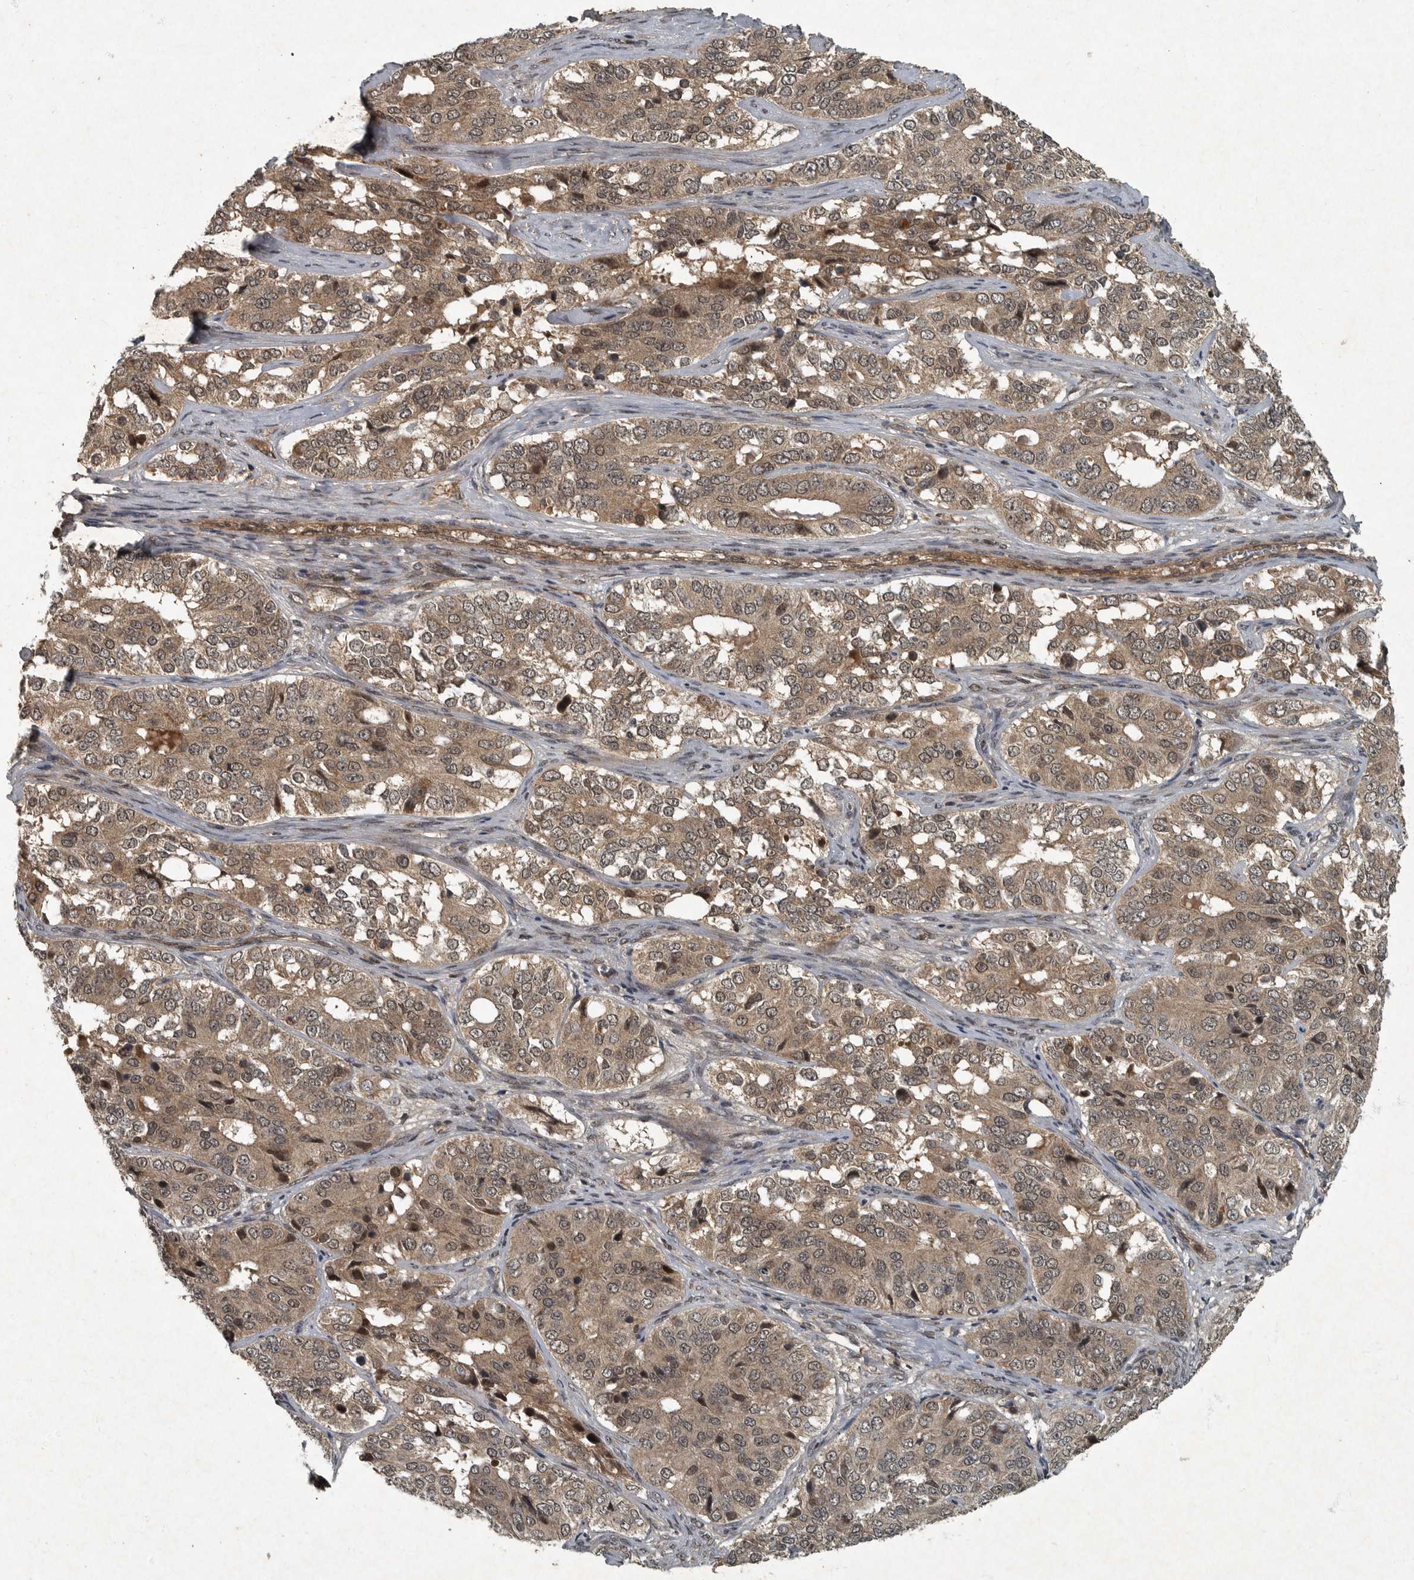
{"staining": {"intensity": "moderate", "quantity": ">75%", "location": "cytoplasmic/membranous,nuclear"}, "tissue": "ovarian cancer", "cell_type": "Tumor cells", "image_type": "cancer", "snomed": [{"axis": "morphology", "description": "Carcinoma, endometroid"}, {"axis": "topography", "description": "Ovary"}], "caption": "Immunohistochemical staining of human ovarian cancer demonstrates moderate cytoplasmic/membranous and nuclear protein expression in about >75% of tumor cells. The staining is performed using DAB brown chromogen to label protein expression. The nuclei are counter-stained blue using hematoxylin.", "gene": "FOXO1", "patient": {"sex": "female", "age": 51}}